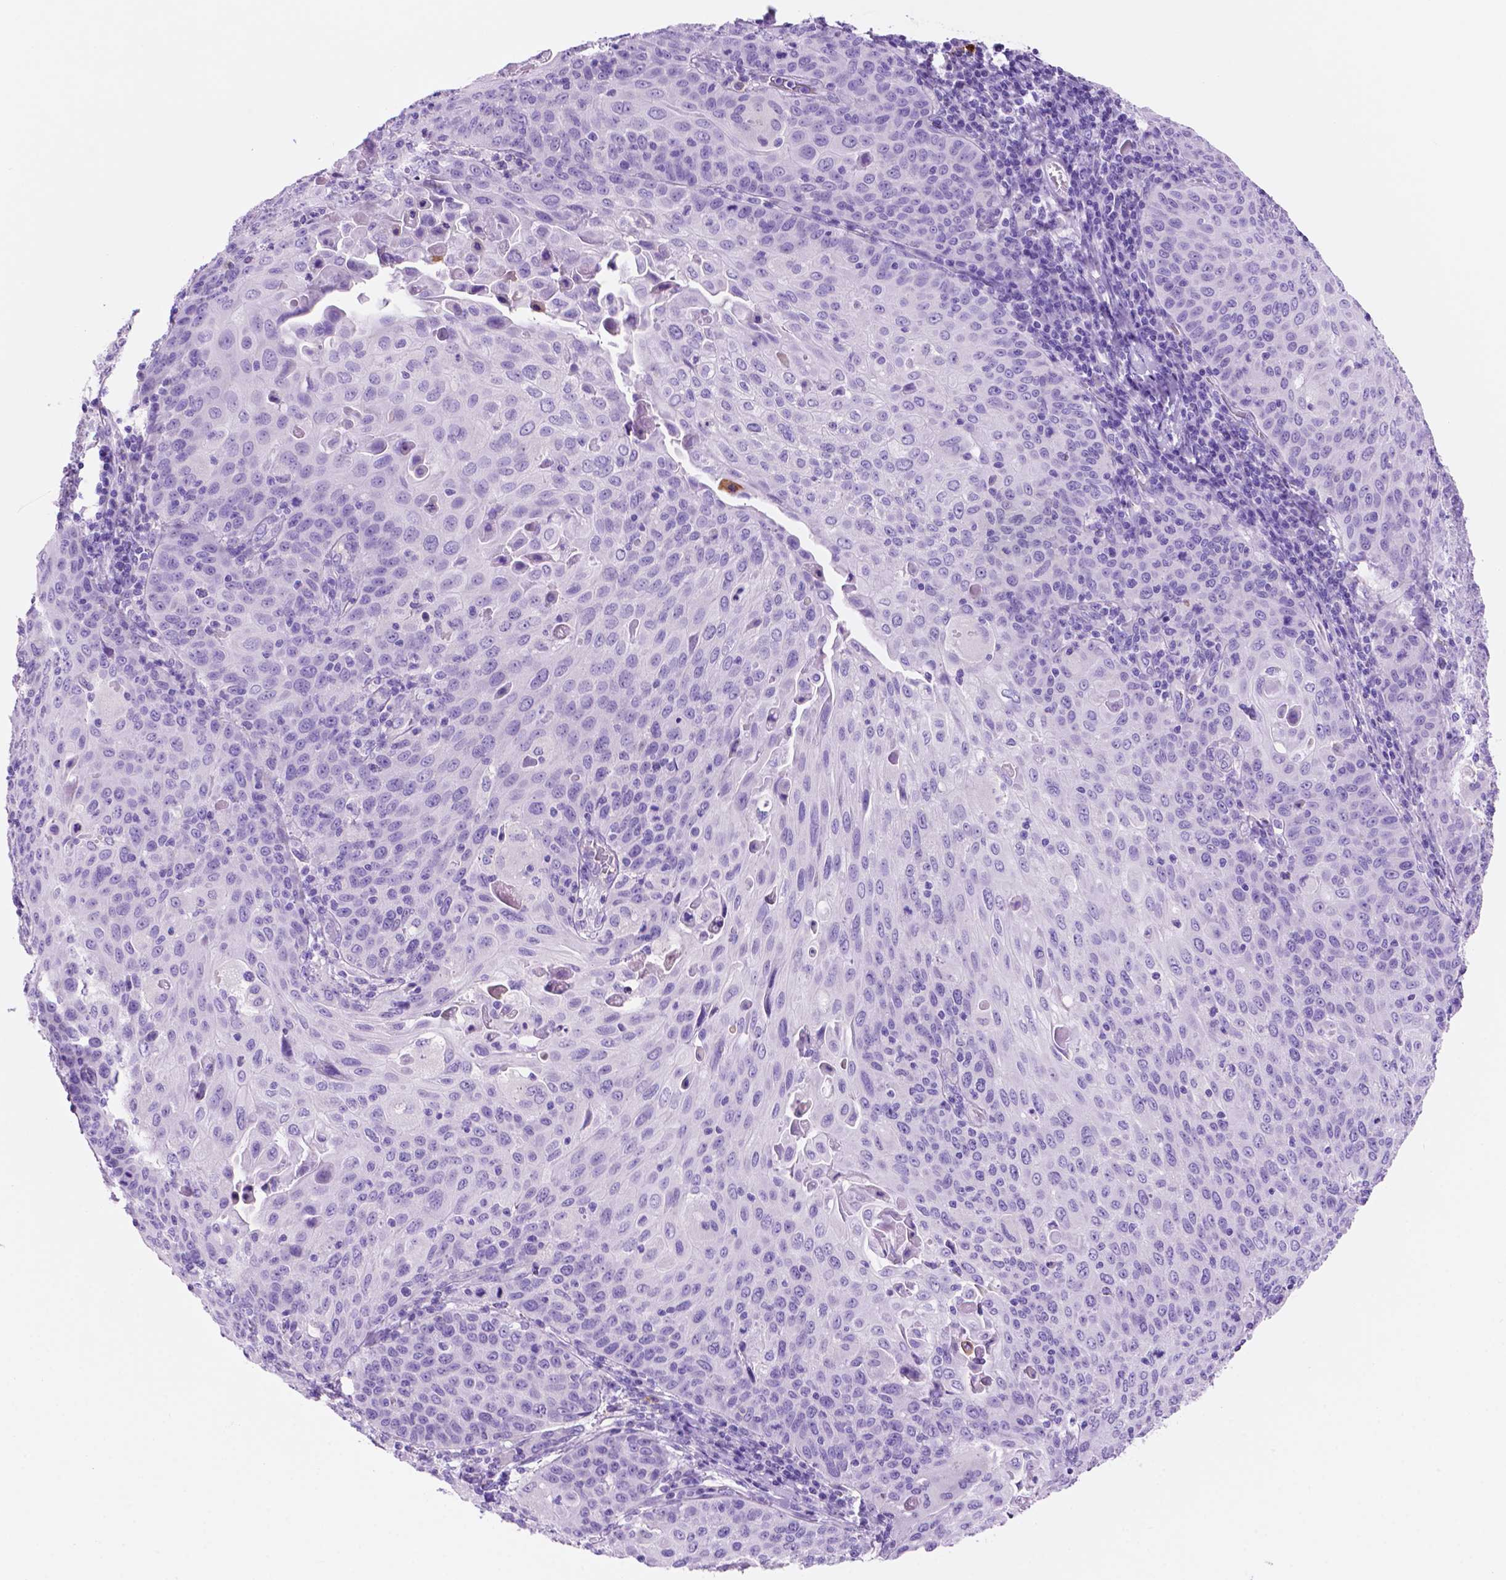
{"staining": {"intensity": "negative", "quantity": "none", "location": "none"}, "tissue": "cervical cancer", "cell_type": "Tumor cells", "image_type": "cancer", "snomed": [{"axis": "morphology", "description": "Squamous cell carcinoma, NOS"}, {"axis": "topography", "description": "Cervix"}], "caption": "Micrograph shows no significant protein positivity in tumor cells of cervical cancer (squamous cell carcinoma).", "gene": "FOXB2", "patient": {"sex": "female", "age": 65}}